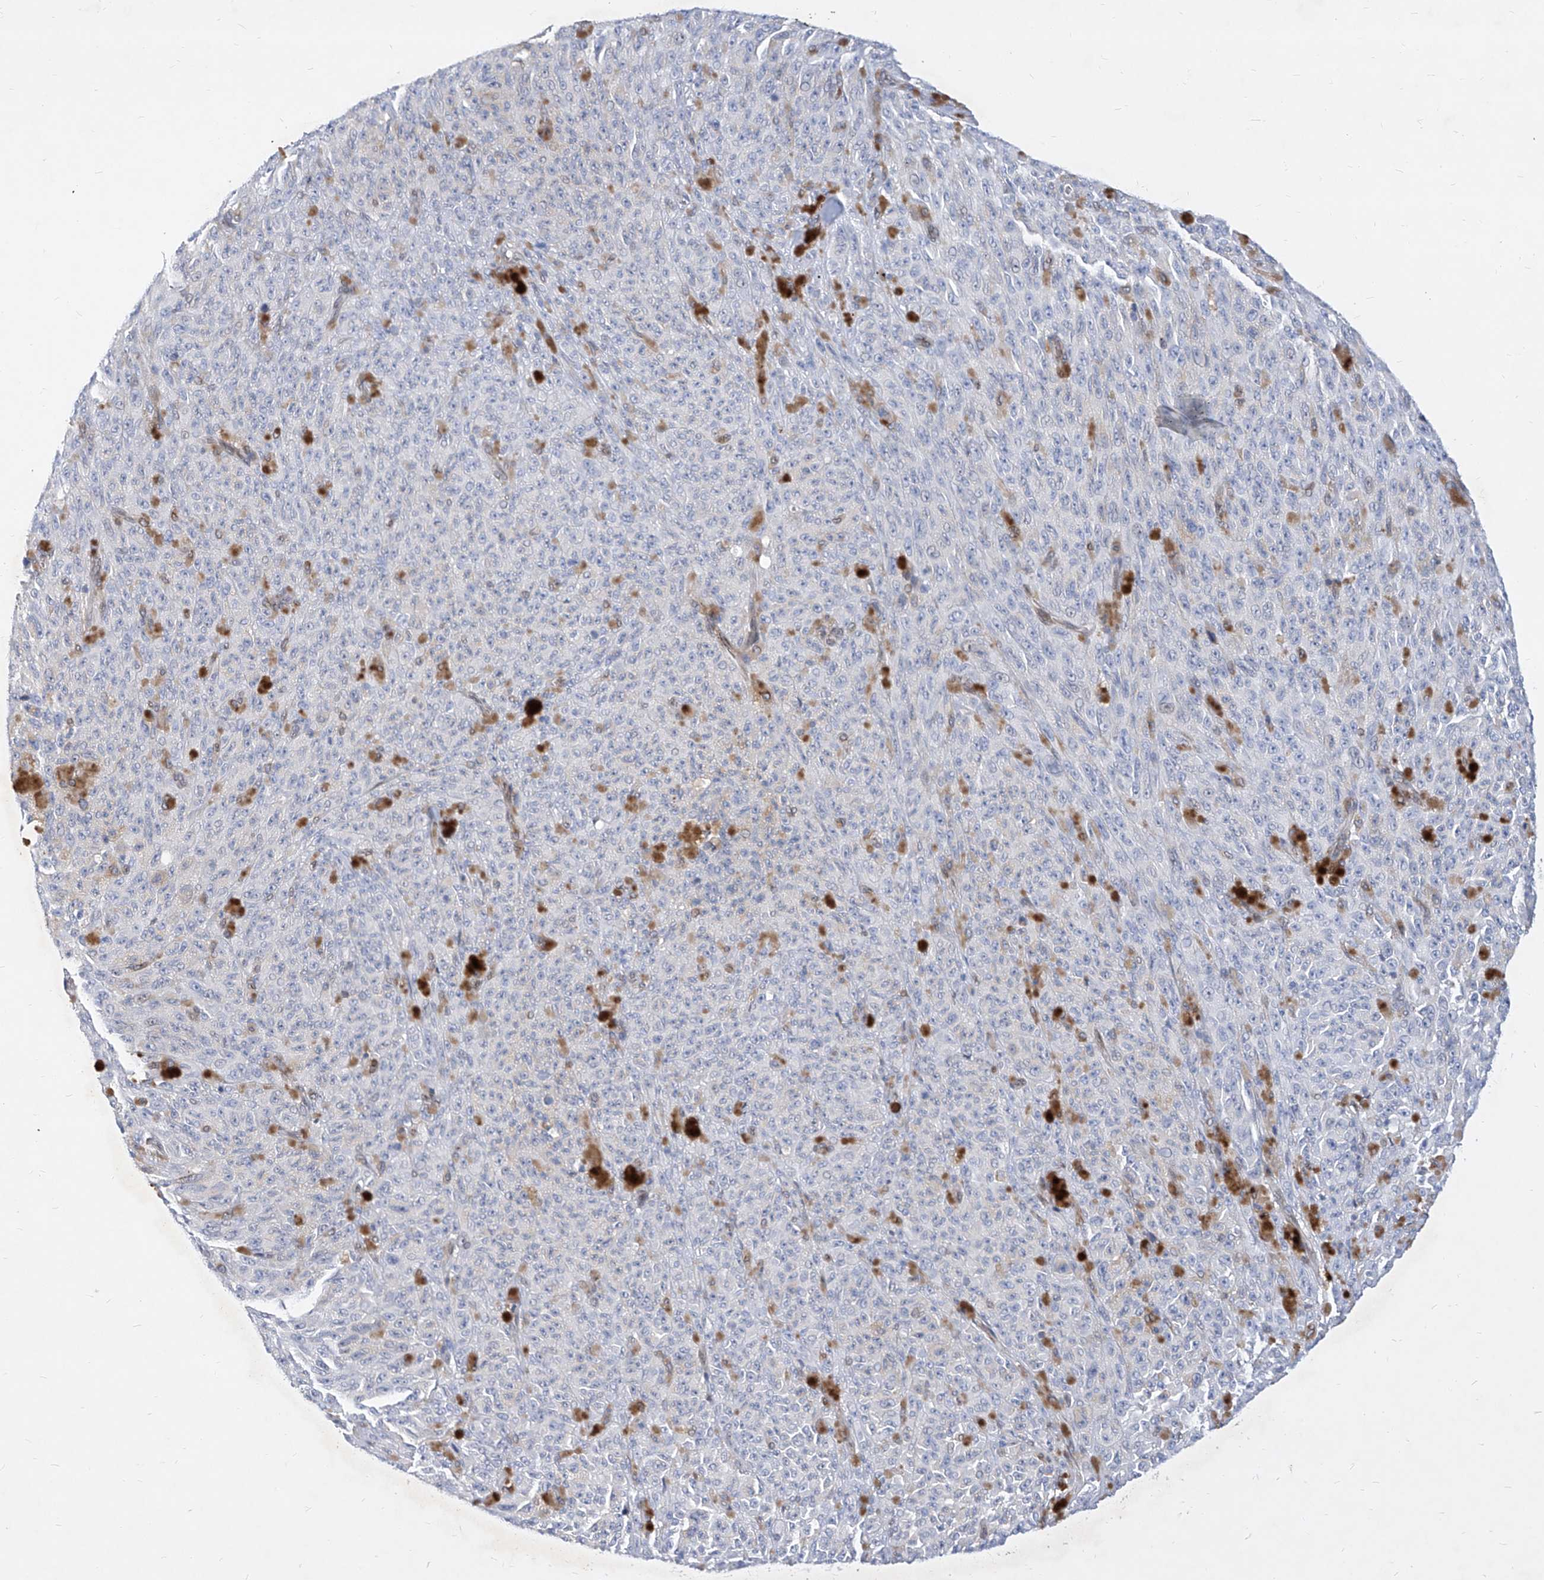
{"staining": {"intensity": "negative", "quantity": "none", "location": "none"}, "tissue": "melanoma", "cell_type": "Tumor cells", "image_type": "cancer", "snomed": [{"axis": "morphology", "description": "Malignant melanoma, NOS"}, {"axis": "topography", "description": "Skin"}], "caption": "A high-resolution image shows immunohistochemistry (IHC) staining of melanoma, which demonstrates no significant staining in tumor cells. (DAB (3,3'-diaminobenzidine) IHC, high magnification).", "gene": "MX2", "patient": {"sex": "female", "age": 82}}